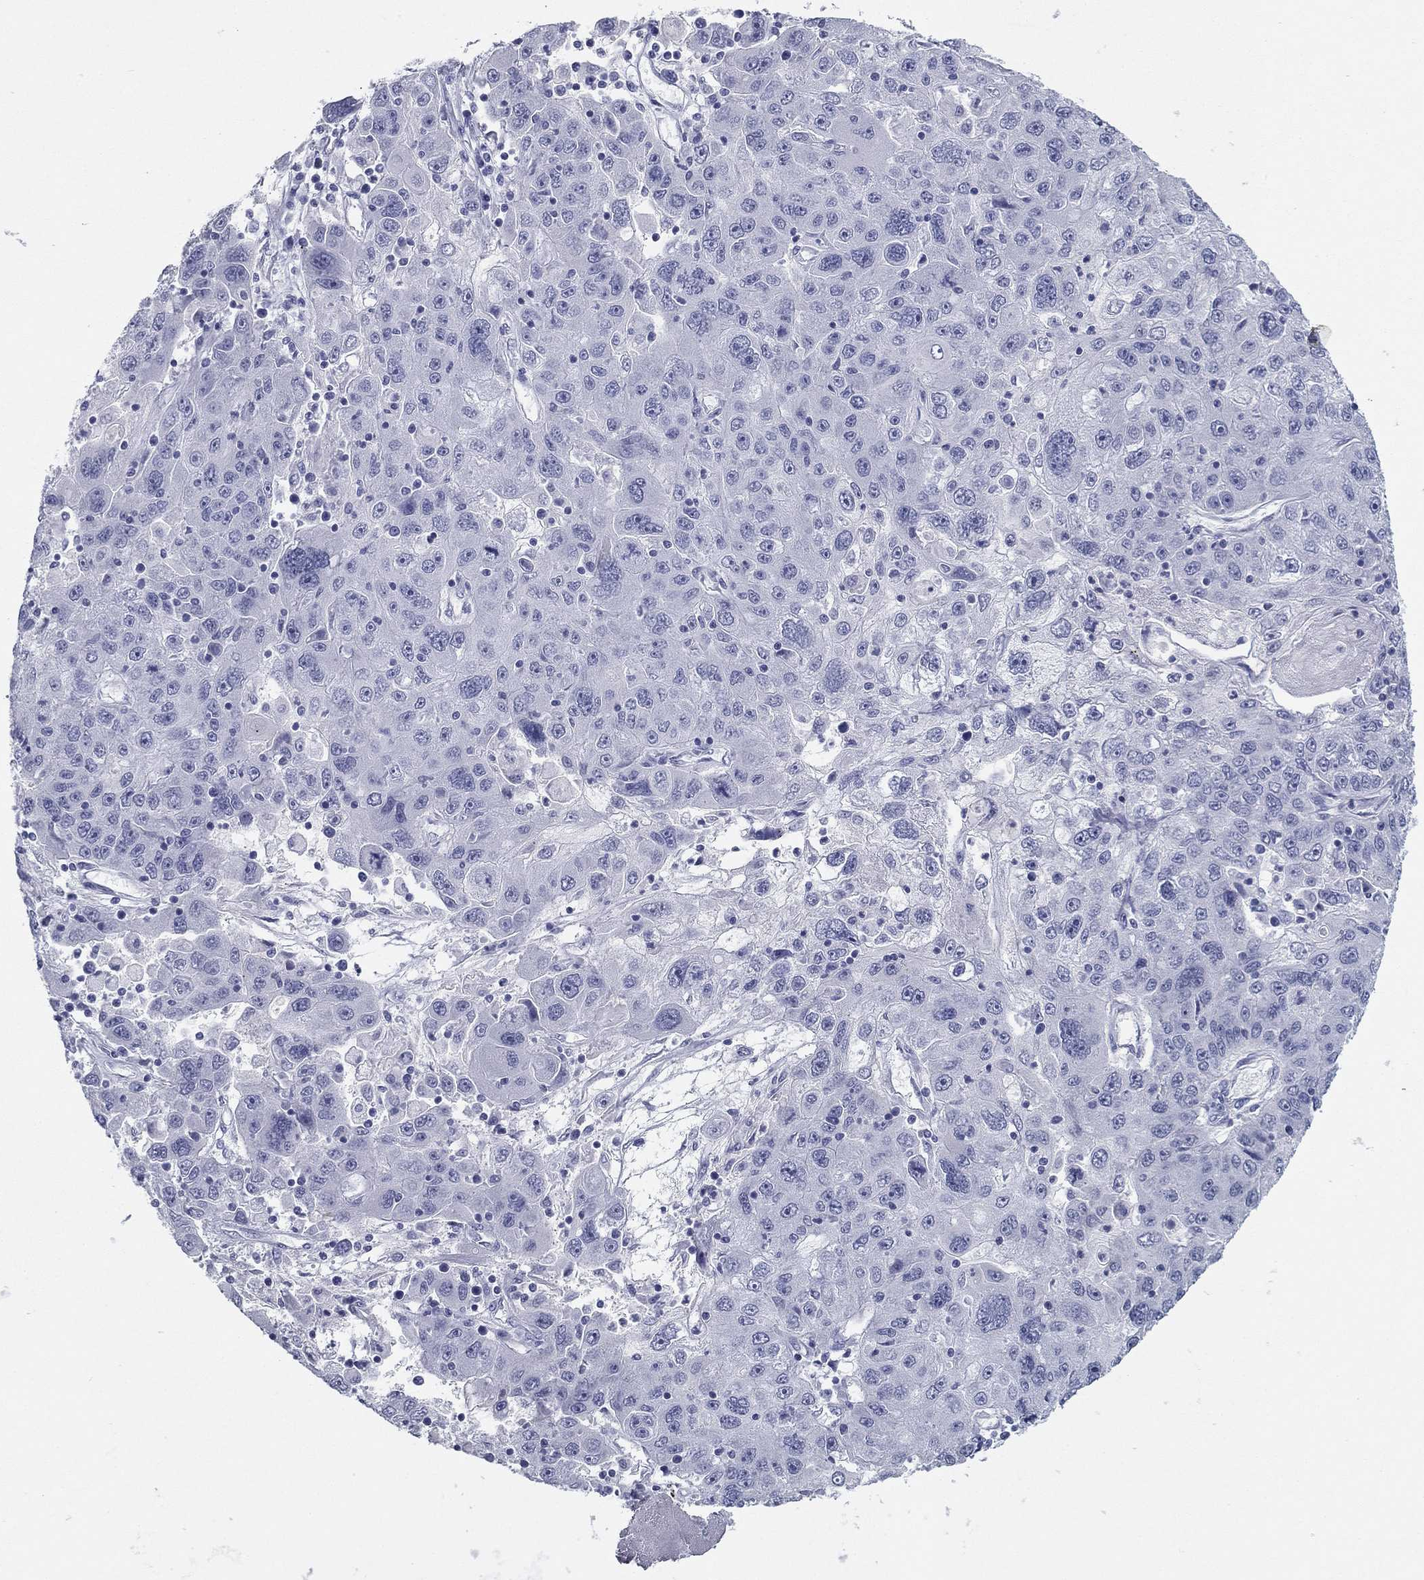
{"staining": {"intensity": "negative", "quantity": "none", "location": "none"}, "tissue": "stomach cancer", "cell_type": "Tumor cells", "image_type": "cancer", "snomed": [{"axis": "morphology", "description": "Adenocarcinoma, NOS"}, {"axis": "topography", "description": "Stomach"}], "caption": "An image of stomach adenocarcinoma stained for a protein reveals no brown staining in tumor cells.", "gene": "ZP2", "patient": {"sex": "male", "age": 56}}